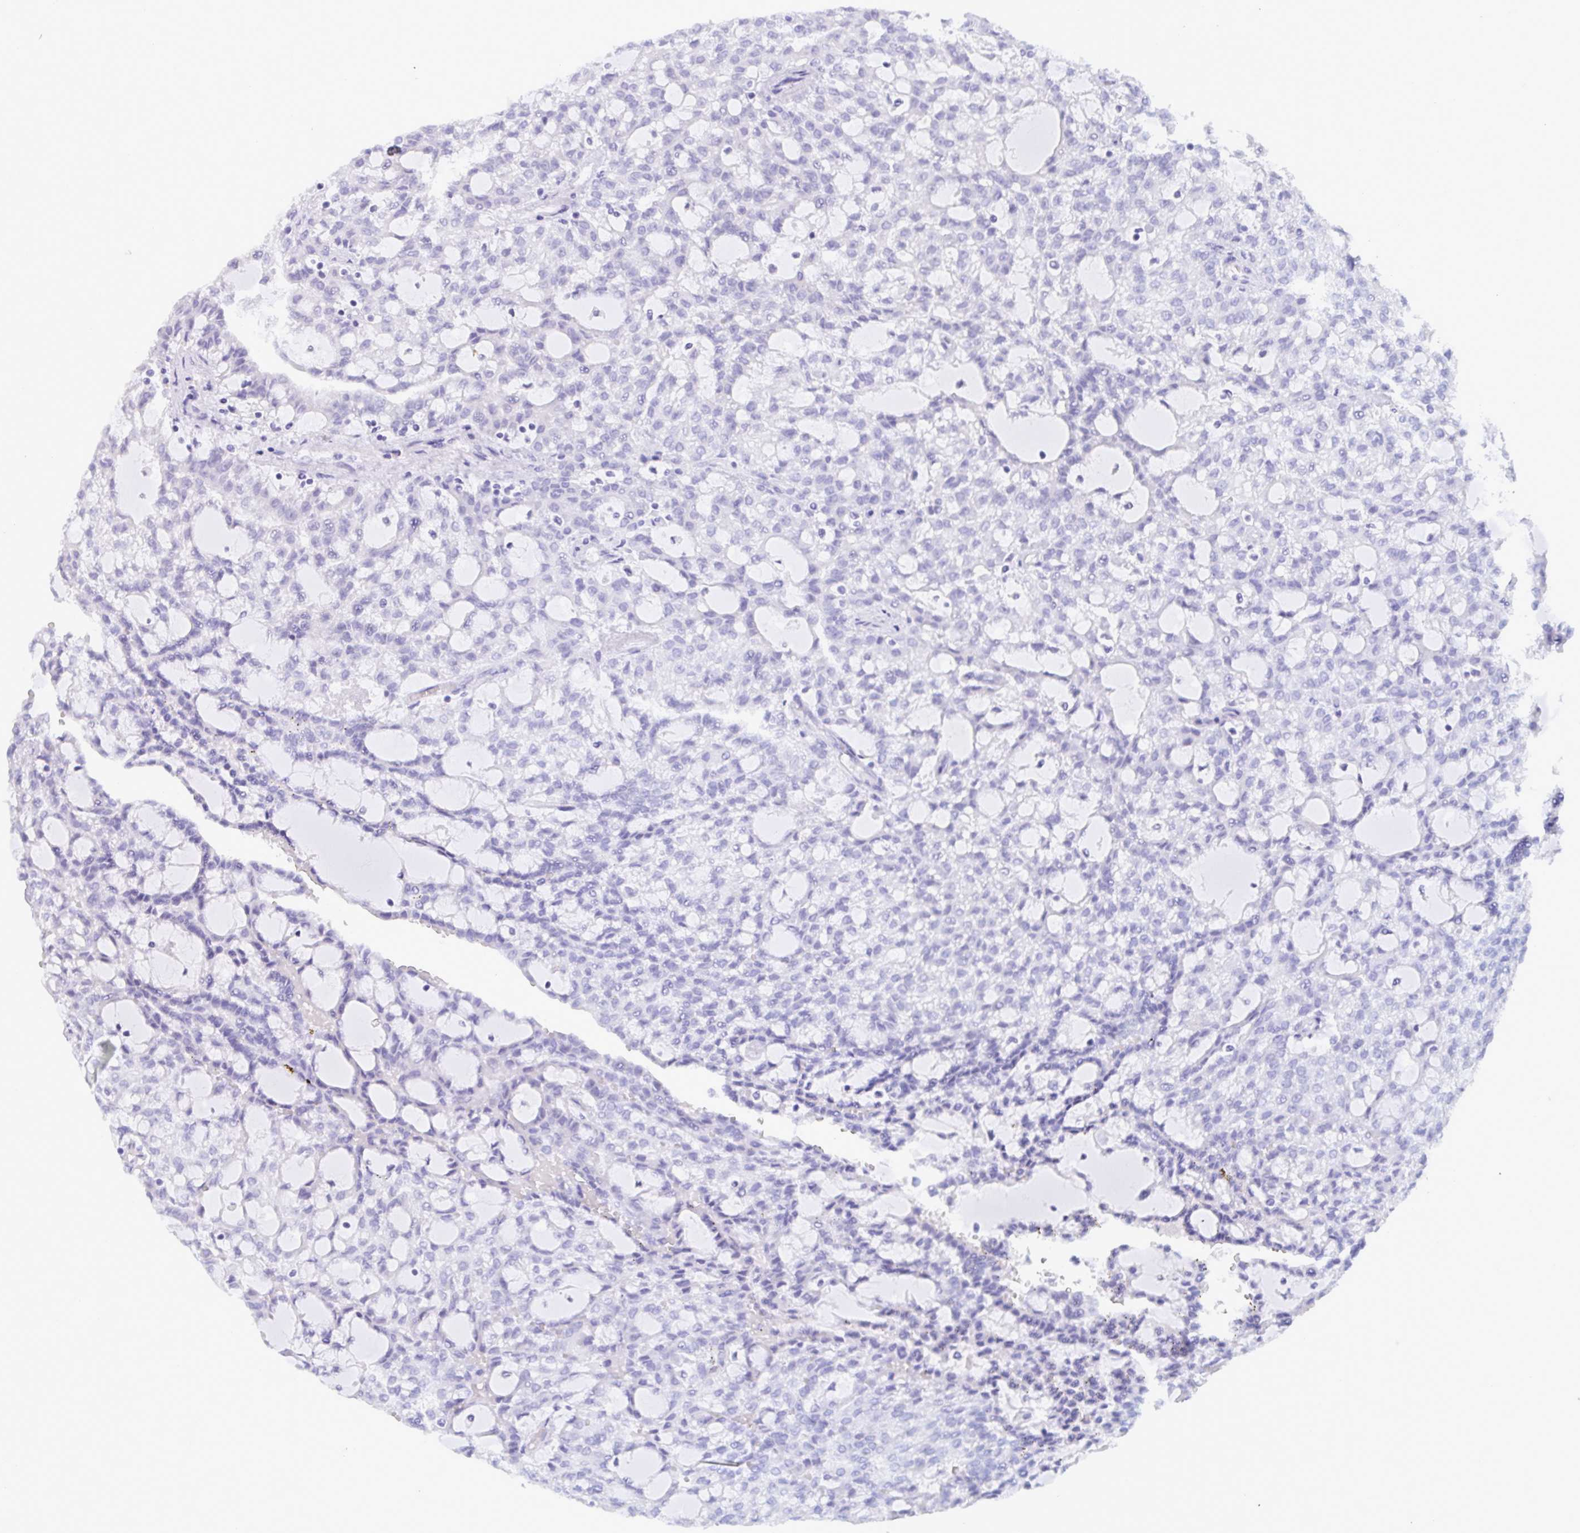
{"staining": {"intensity": "negative", "quantity": "none", "location": "none"}, "tissue": "renal cancer", "cell_type": "Tumor cells", "image_type": "cancer", "snomed": [{"axis": "morphology", "description": "Adenocarcinoma, NOS"}, {"axis": "topography", "description": "Kidney"}], "caption": "The image demonstrates no significant staining in tumor cells of renal adenocarcinoma.", "gene": "SERPINB13", "patient": {"sex": "male", "age": 63}}